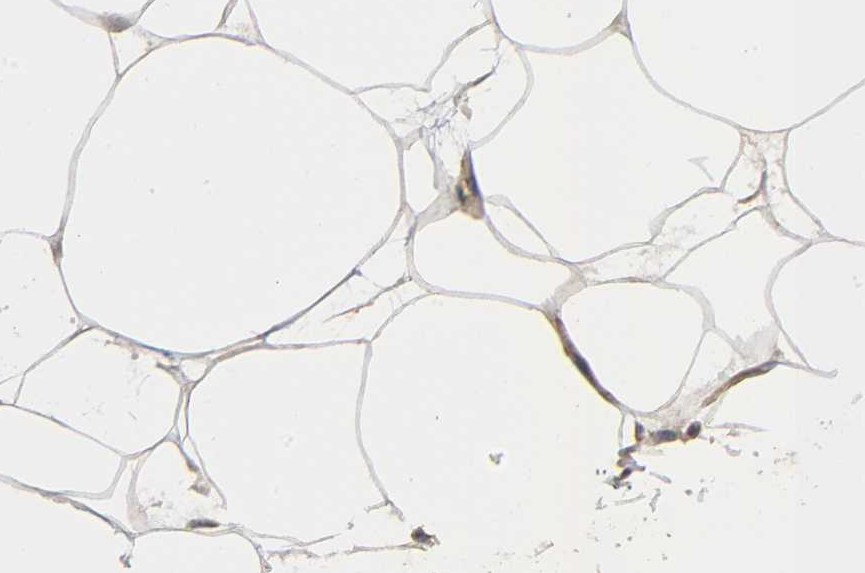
{"staining": {"intensity": "moderate", "quantity": "<25%", "location": "cytoplasmic/membranous"}, "tissue": "adipose tissue", "cell_type": "Adipocytes", "image_type": "normal", "snomed": [{"axis": "morphology", "description": "Normal tissue, NOS"}, {"axis": "morphology", "description": "Duct carcinoma"}, {"axis": "topography", "description": "Breast"}, {"axis": "topography", "description": "Adipose tissue"}], "caption": "Brown immunohistochemical staining in unremarkable human adipose tissue exhibits moderate cytoplasmic/membranous expression in about <25% of adipocytes.", "gene": "MARS1", "patient": {"sex": "female", "age": 37}}